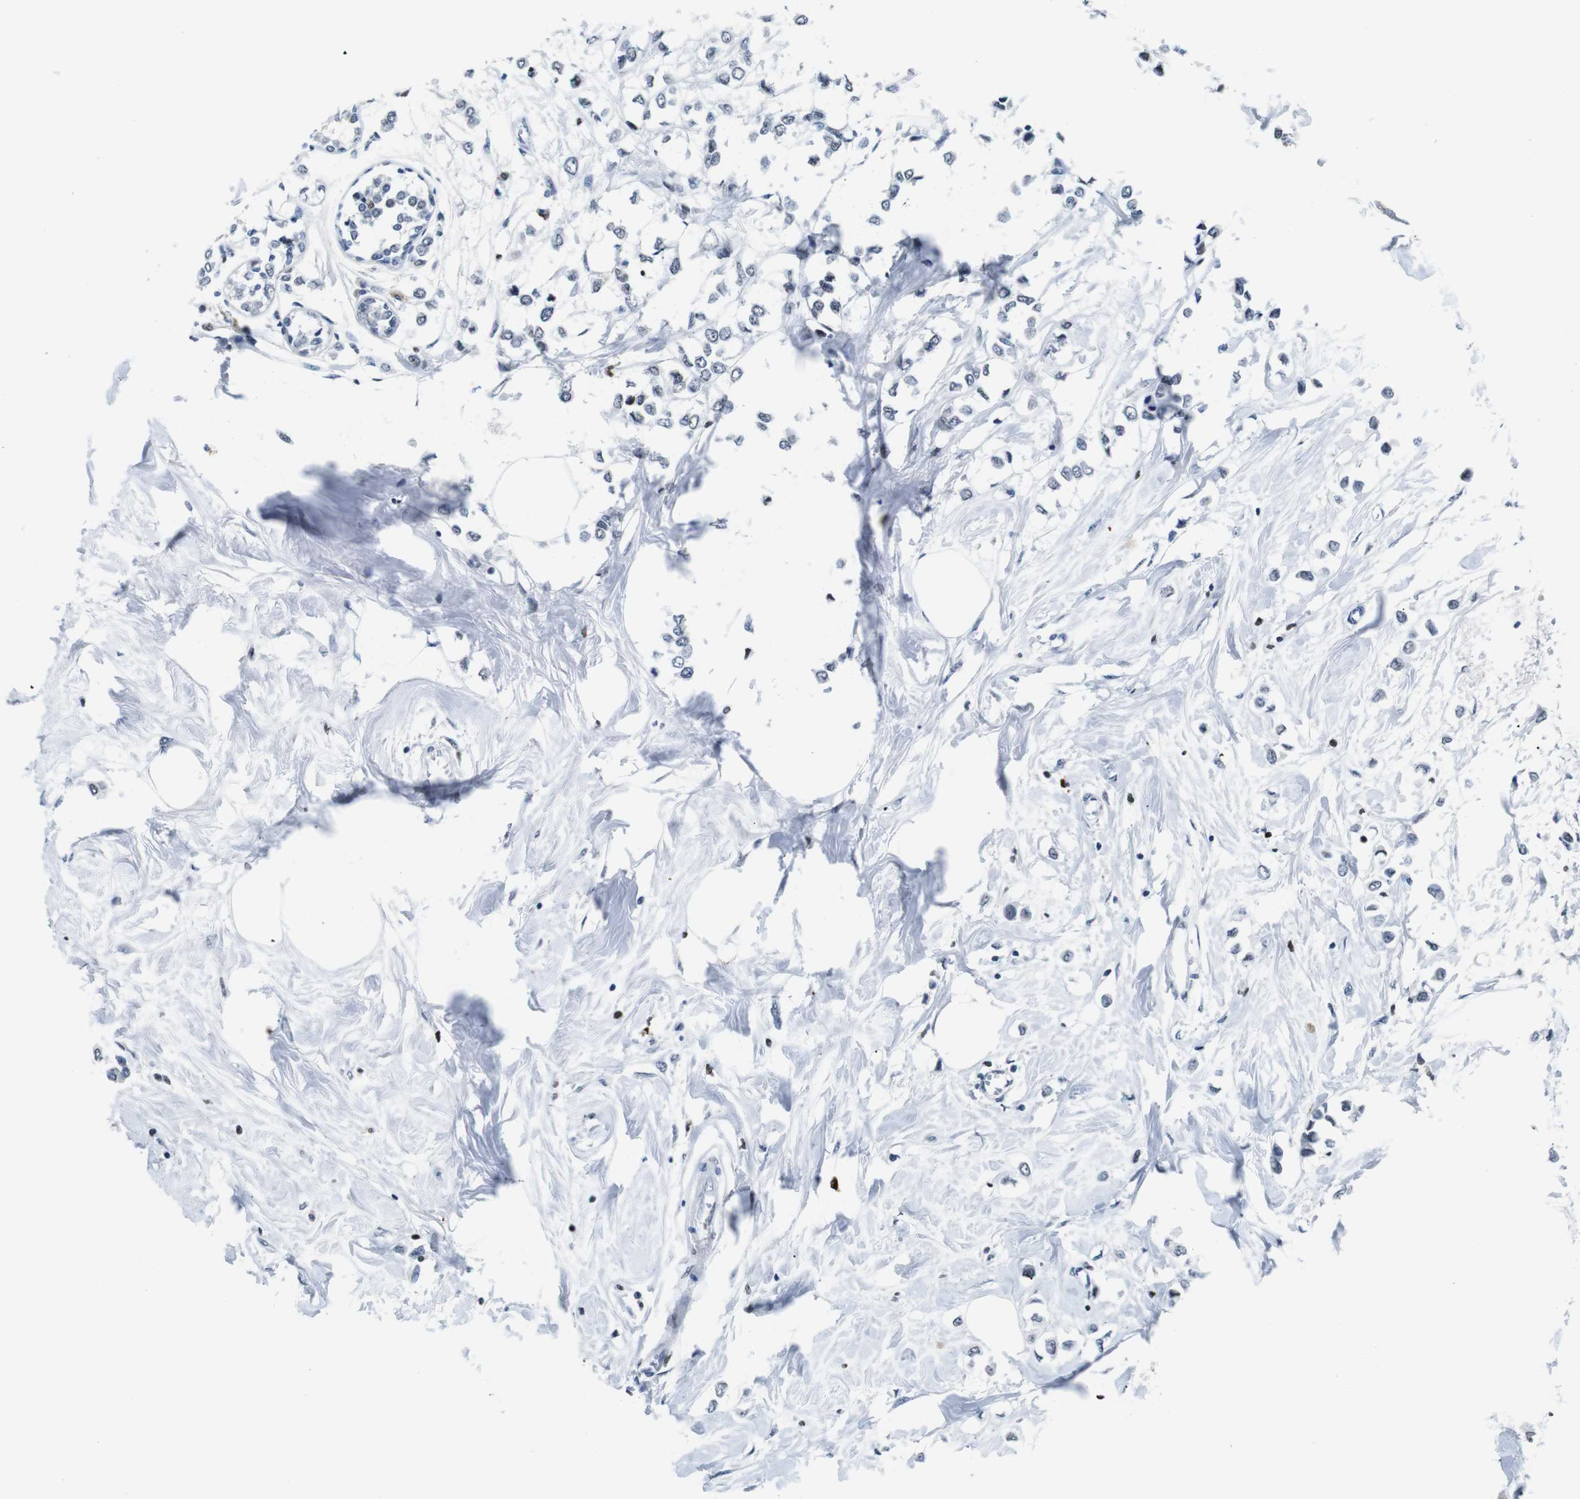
{"staining": {"intensity": "negative", "quantity": "none", "location": "none"}, "tissue": "breast cancer", "cell_type": "Tumor cells", "image_type": "cancer", "snomed": [{"axis": "morphology", "description": "Lobular carcinoma"}, {"axis": "topography", "description": "Breast"}], "caption": "IHC of breast cancer shows no staining in tumor cells.", "gene": "IRF8", "patient": {"sex": "female", "age": 51}}